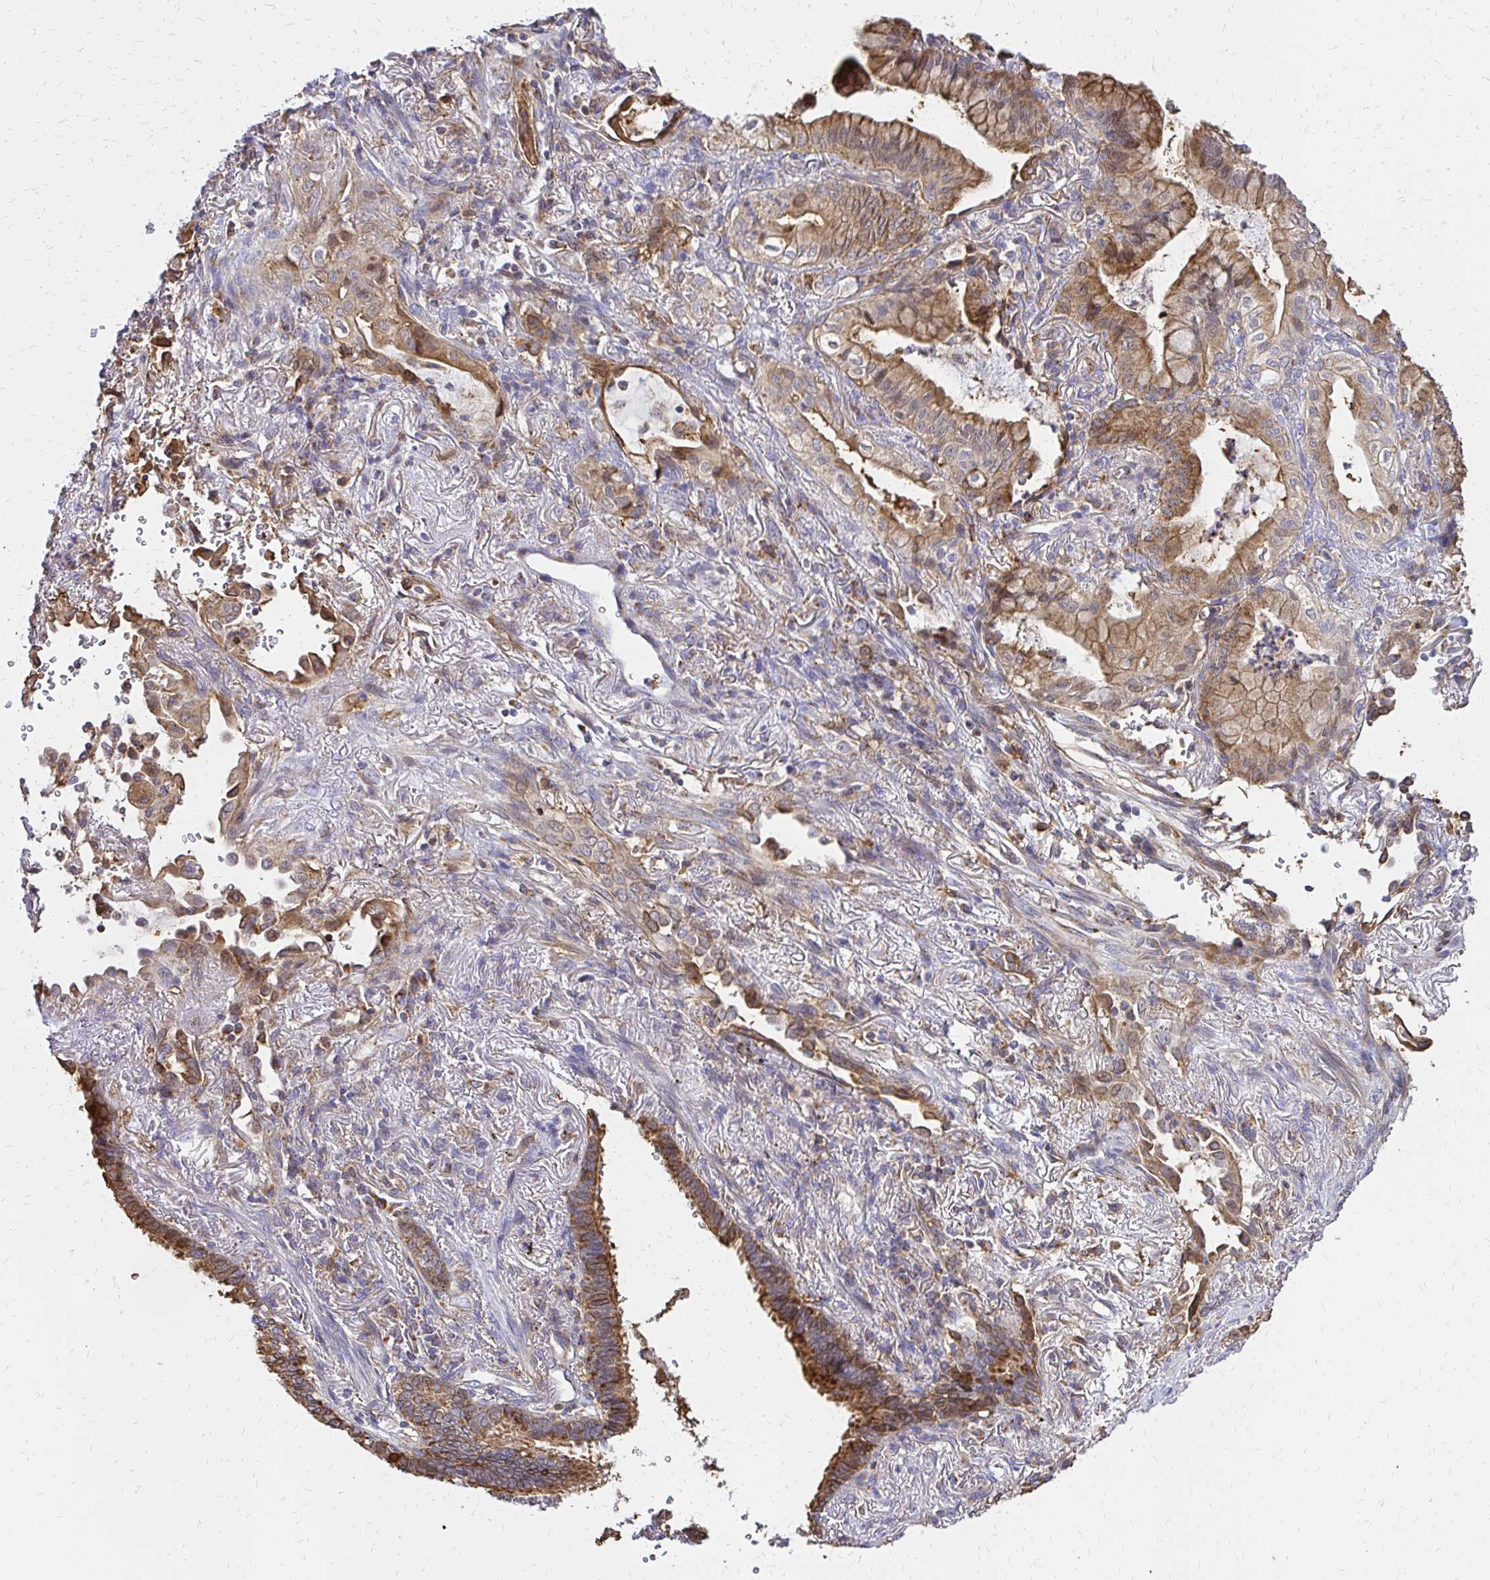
{"staining": {"intensity": "moderate", "quantity": ">75%", "location": "cytoplasmic/membranous"}, "tissue": "lung cancer", "cell_type": "Tumor cells", "image_type": "cancer", "snomed": [{"axis": "morphology", "description": "Adenocarcinoma, NOS"}, {"axis": "topography", "description": "Lung"}], "caption": "DAB (3,3'-diaminobenzidine) immunohistochemical staining of lung cancer displays moderate cytoplasmic/membranous protein staining in about >75% of tumor cells.", "gene": "MRPL13", "patient": {"sex": "male", "age": 77}}